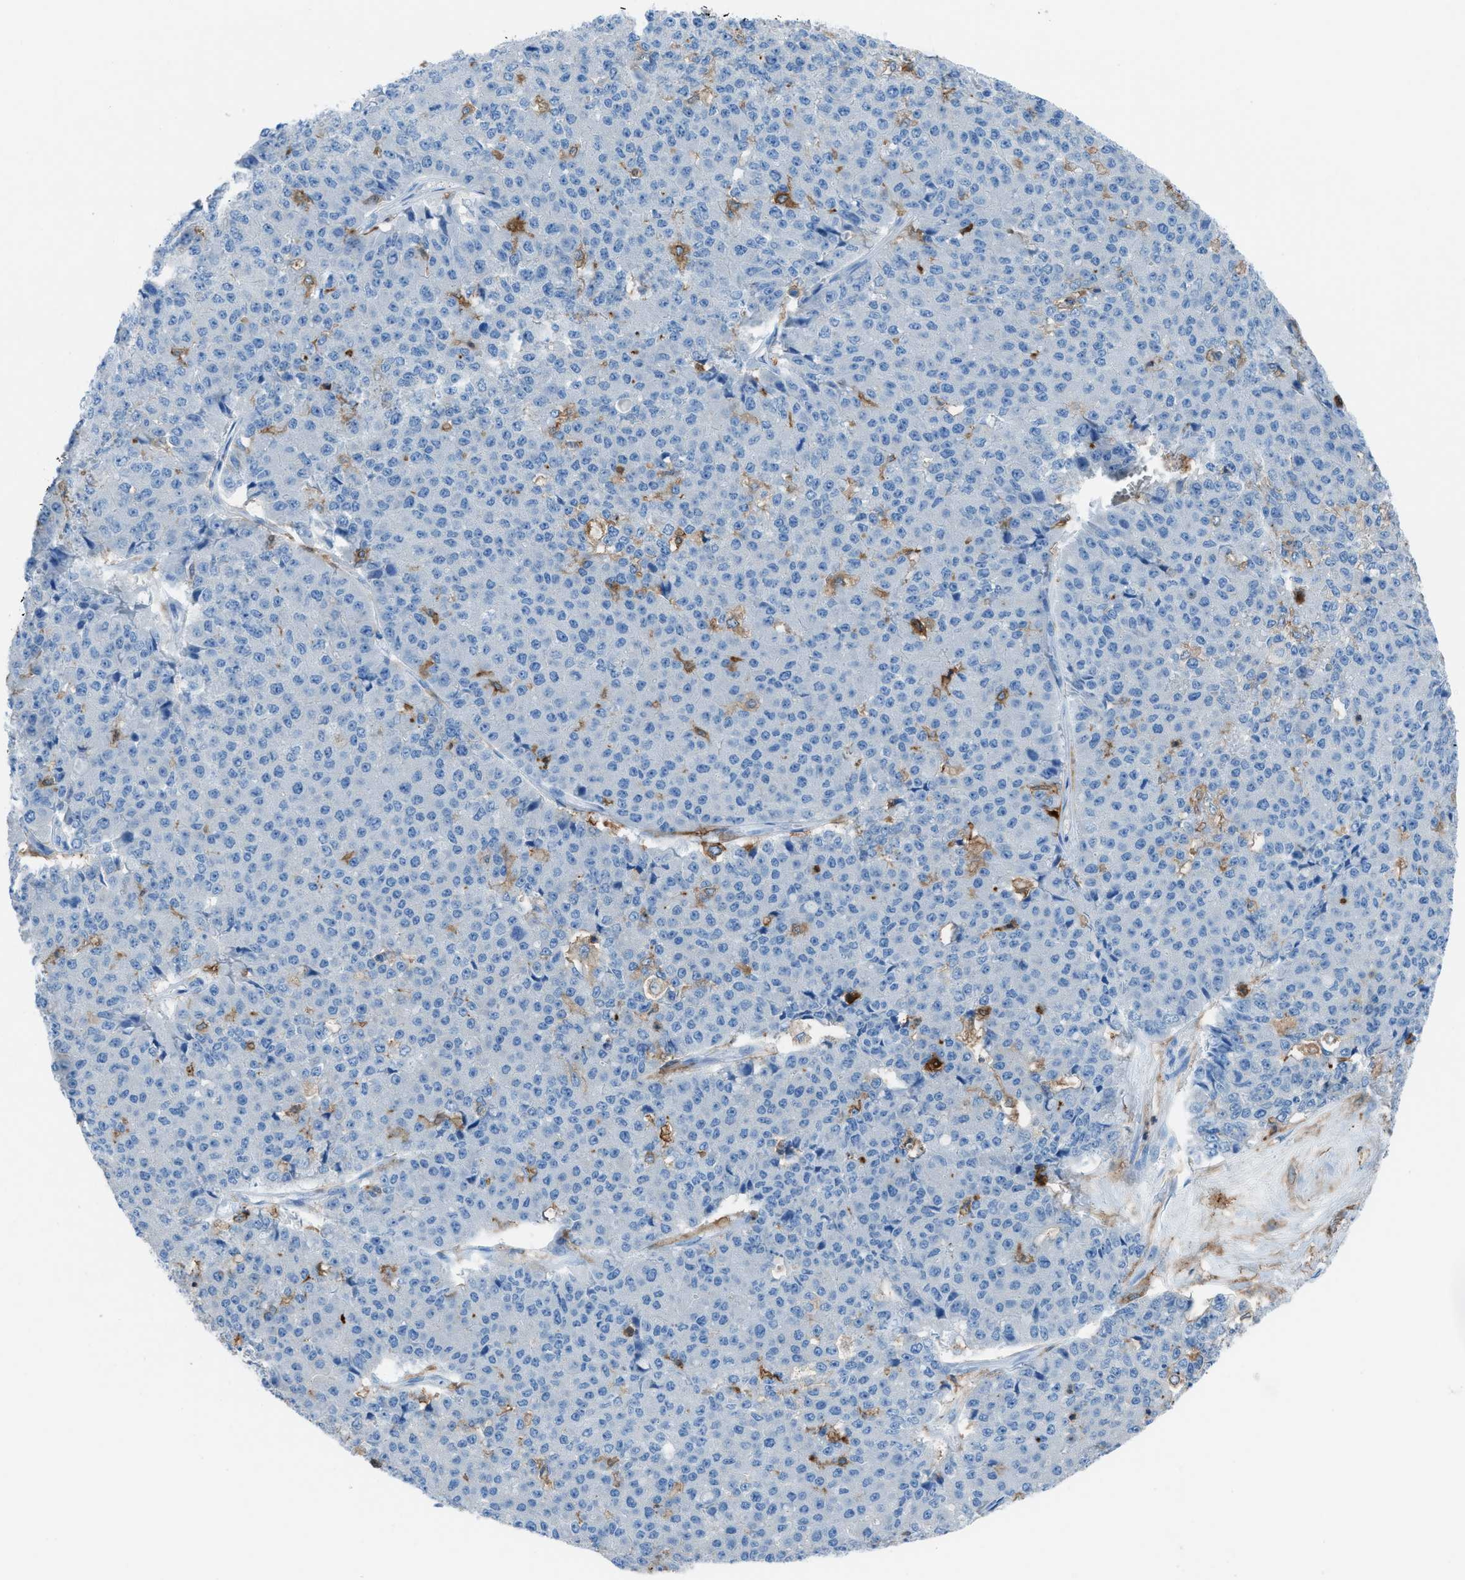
{"staining": {"intensity": "negative", "quantity": "none", "location": "none"}, "tissue": "pancreatic cancer", "cell_type": "Tumor cells", "image_type": "cancer", "snomed": [{"axis": "morphology", "description": "Adenocarcinoma, NOS"}, {"axis": "topography", "description": "Pancreas"}], "caption": "DAB immunohistochemical staining of pancreatic adenocarcinoma shows no significant positivity in tumor cells. (DAB immunohistochemistry (IHC), high magnification).", "gene": "ITGB2", "patient": {"sex": "male", "age": 50}}